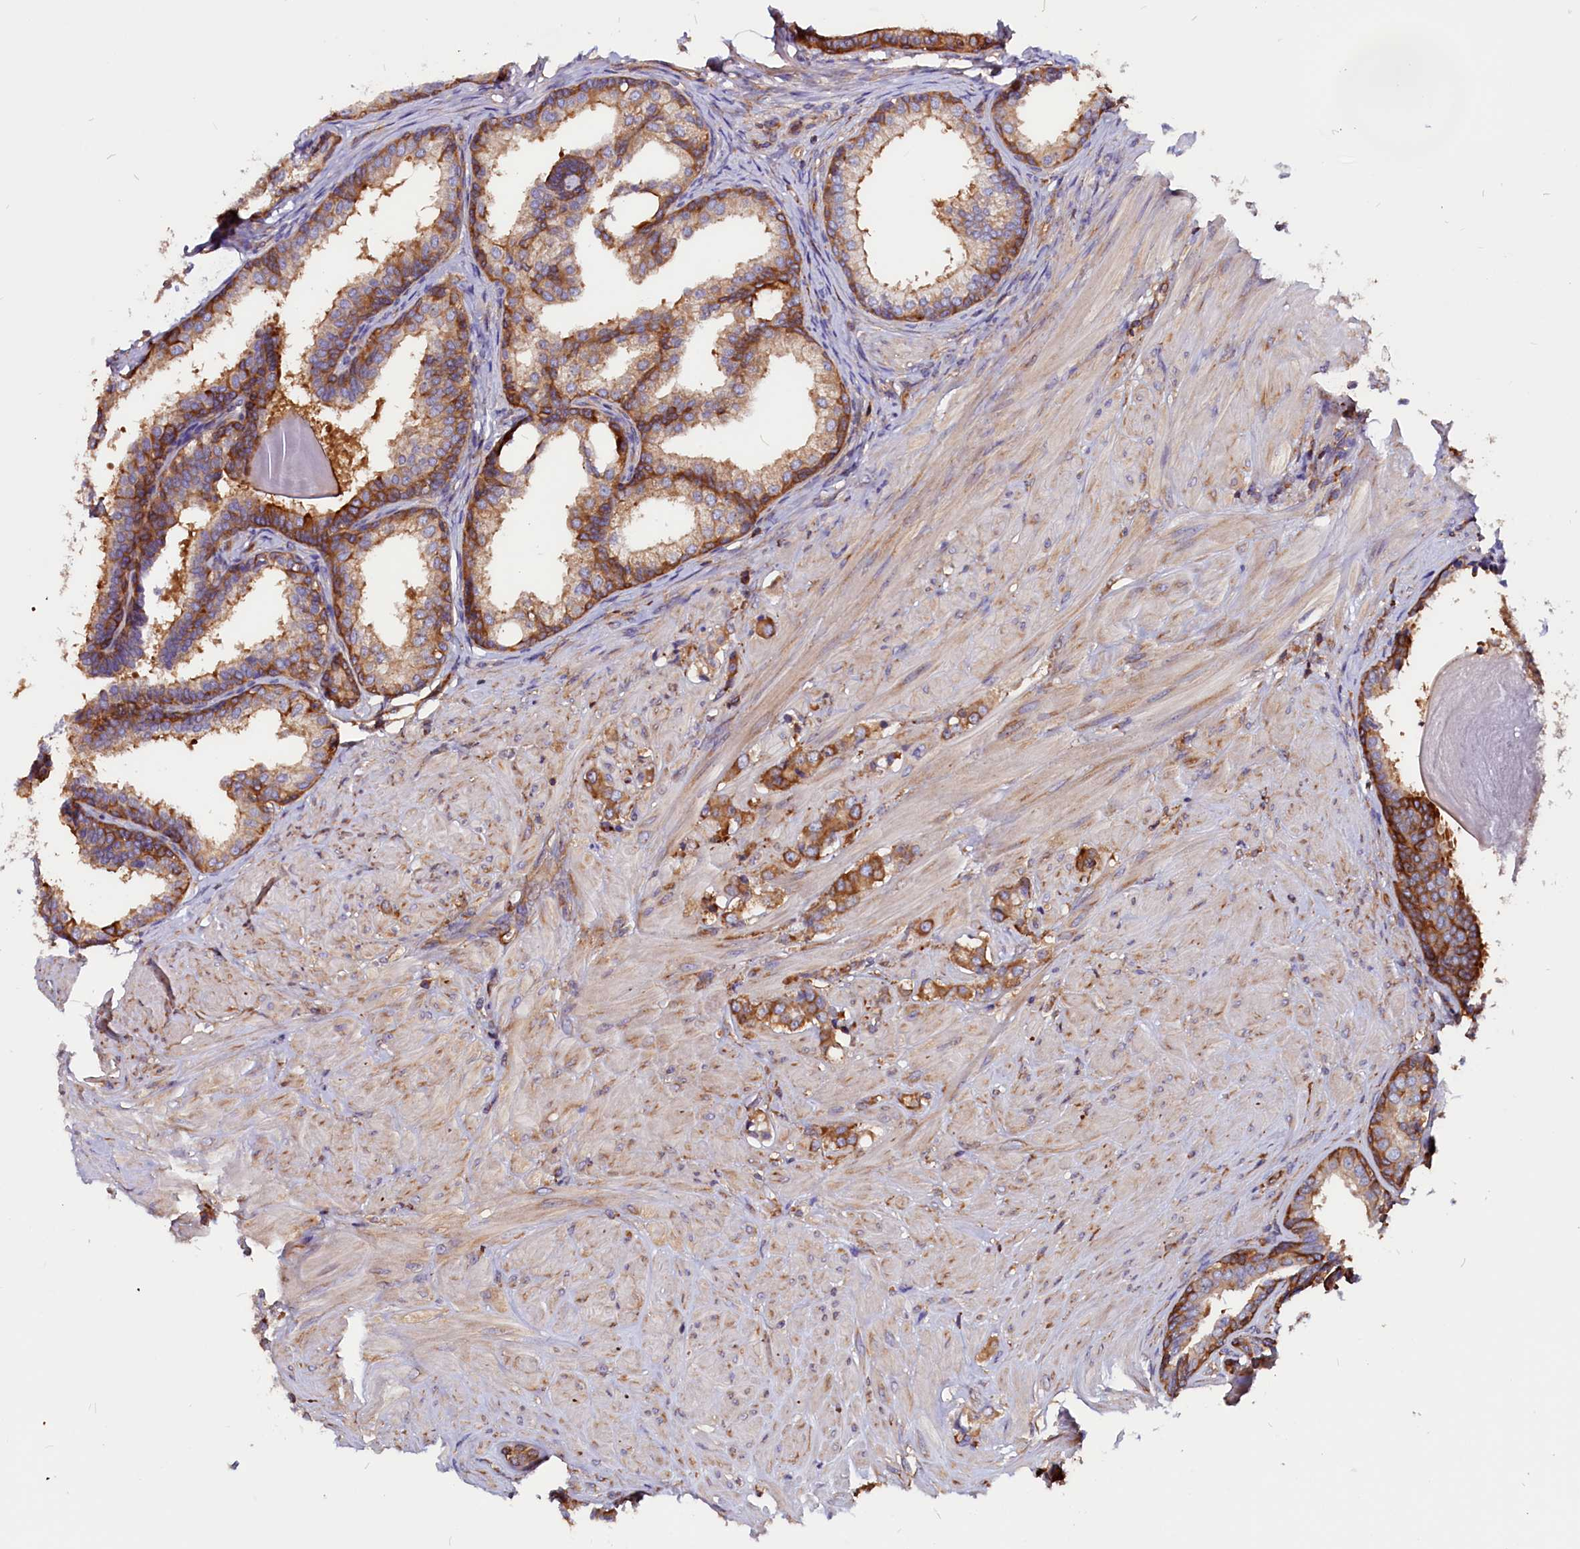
{"staining": {"intensity": "moderate", "quantity": ">75%", "location": "cytoplasmic/membranous"}, "tissue": "prostate cancer", "cell_type": "Tumor cells", "image_type": "cancer", "snomed": [{"axis": "morphology", "description": "Adenocarcinoma, High grade"}, {"axis": "topography", "description": "Prostate"}], "caption": "A high-resolution image shows immunohistochemistry (IHC) staining of prostate cancer, which displays moderate cytoplasmic/membranous expression in about >75% of tumor cells. (Brightfield microscopy of DAB IHC at high magnification).", "gene": "EIF3G", "patient": {"sex": "male", "age": 62}}